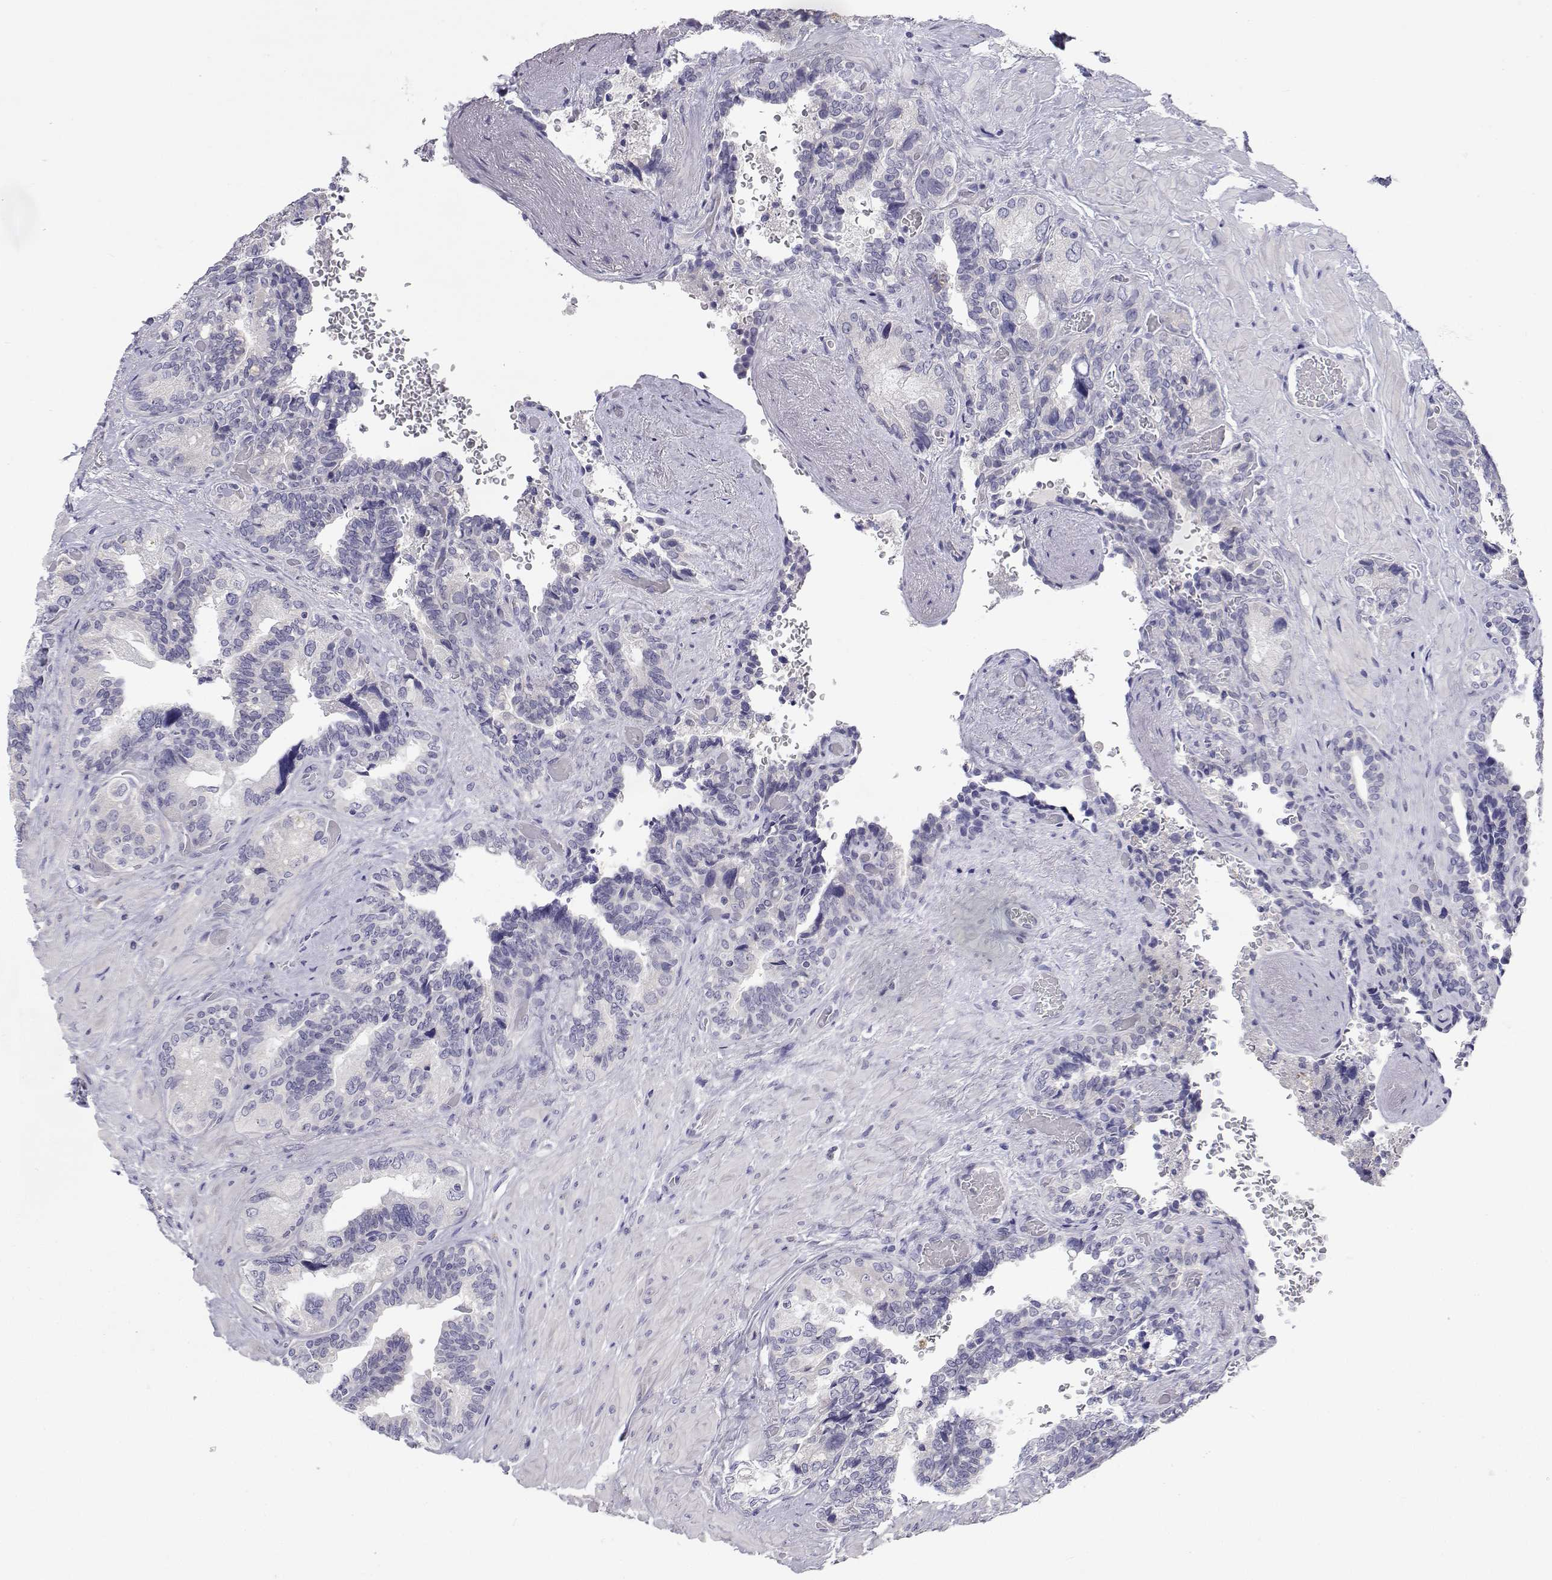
{"staining": {"intensity": "negative", "quantity": "none", "location": "none"}, "tissue": "seminal vesicle", "cell_type": "Glandular cells", "image_type": "normal", "snomed": [{"axis": "morphology", "description": "Normal tissue, NOS"}, {"axis": "topography", "description": "Seminal veicle"}], "caption": "The immunohistochemistry (IHC) histopathology image has no significant staining in glandular cells of seminal vesicle.", "gene": "SLC6A3", "patient": {"sex": "male", "age": 69}}